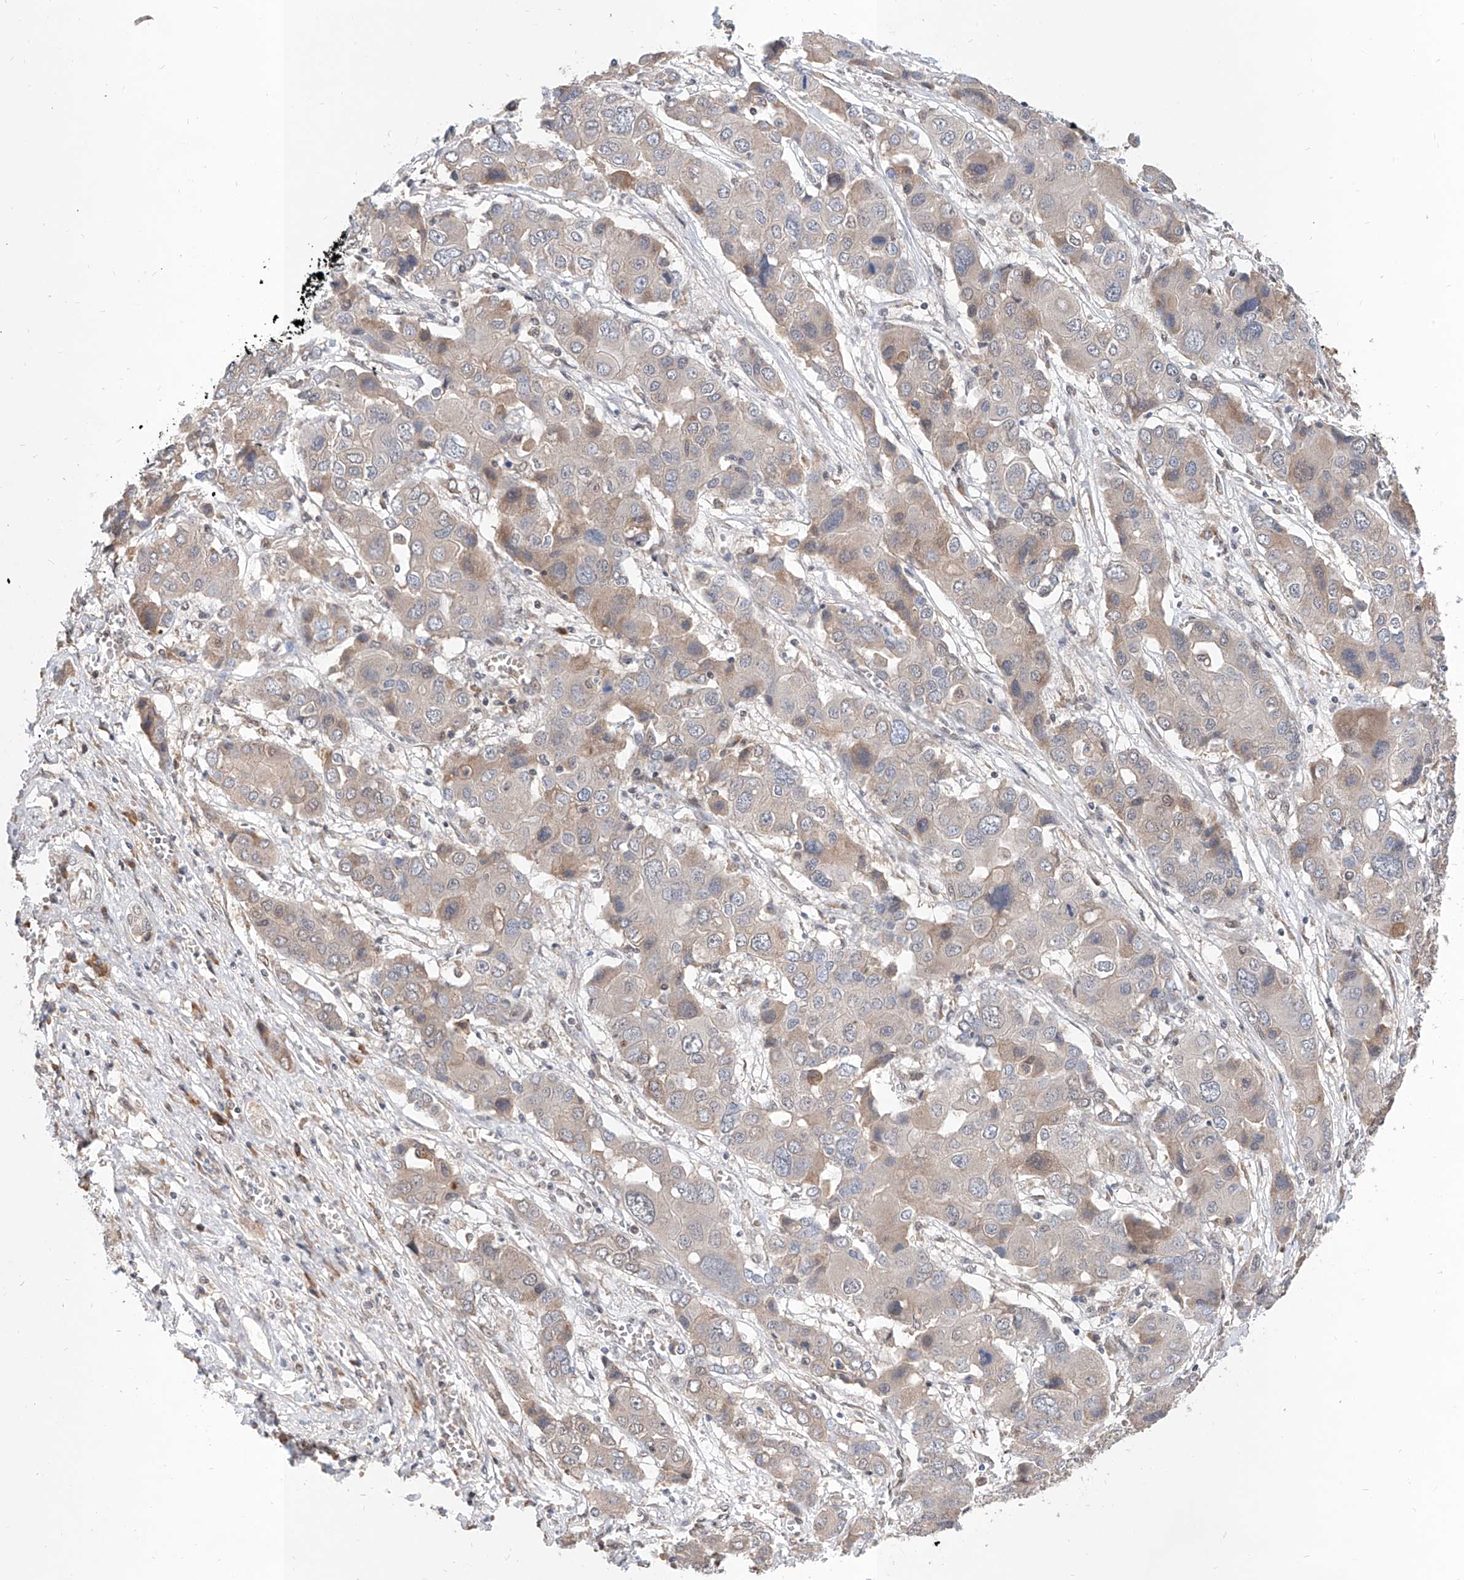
{"staining": {"intensity": "weak", "quantity": "<25%", "location": "cytoplasmic/membranous"}, "tissue": "liver cancer", "cell_type": "Tumor cells", "image_type": "cancer", "snomed": [{"axis": "morphology", "description": "Cholangiocarcinoma"}, {"axis": "topography", "description": "Liver"}], "caption": "Tumor cells show no significant staining in liver cancer (cholangiocarcinoma). (Stains: DAB immunohistochemistry with hematoxylin counter stain, Microscopy: brightfield microscopy at high magnification).", "gene": "CARMIL3", "patient": {"sex": "male", "age": 67}}